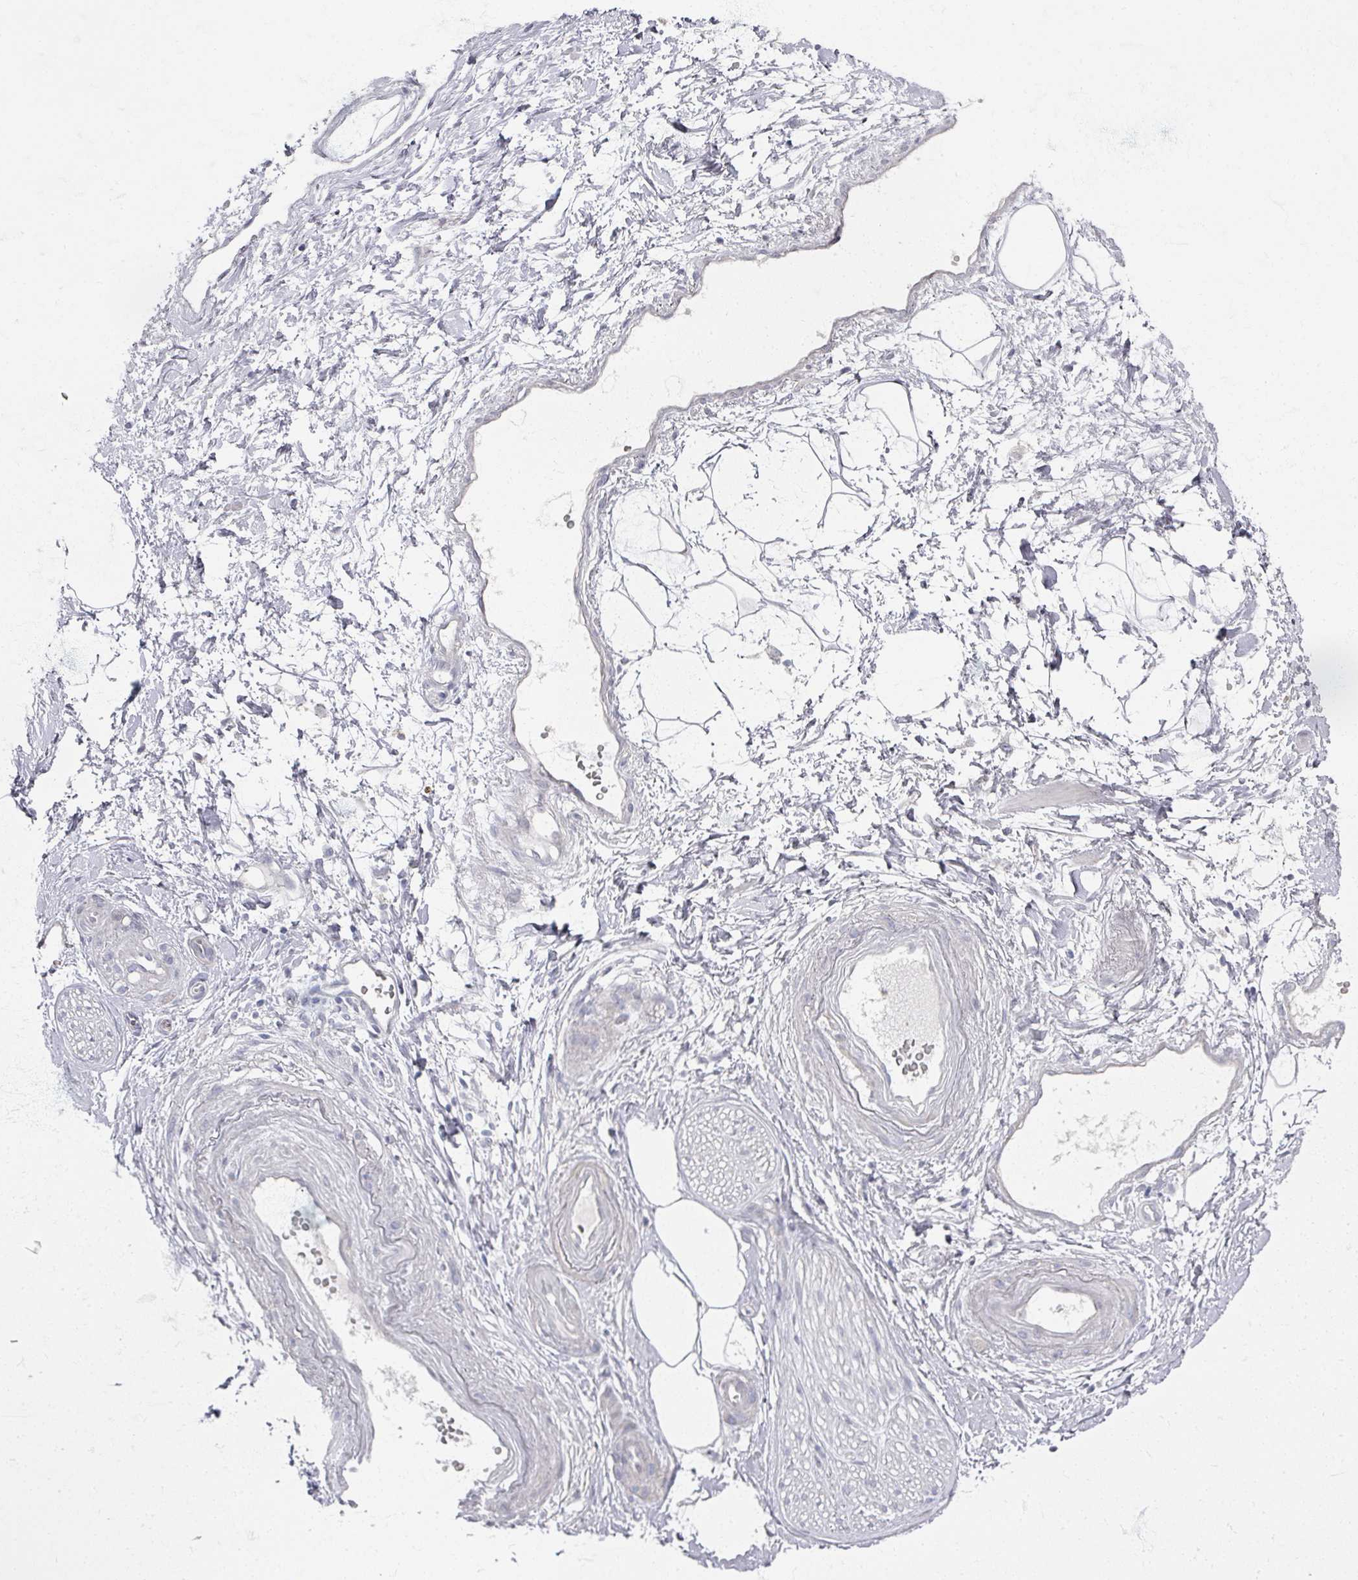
{"staining": {"intensity": "negative", "quantity": "none", "location": "none"}, "tissue": "adipose tissue", "cell_type": "Adipocytes", "image_type": "normal", "snomed": [{"axis": "morphology", "description": "Normal tissue, NOS"}, {"axis": "topography", "description": "Prostate"}, {"axis": "topography", "description": "Peripheral nerve tissue"}], "caption": "Adipose tissue stained for a protein using IHC reveals no expression adipocytes.", "gene": "TTYH3", "patient": {"sex": "male", "age": 55}}